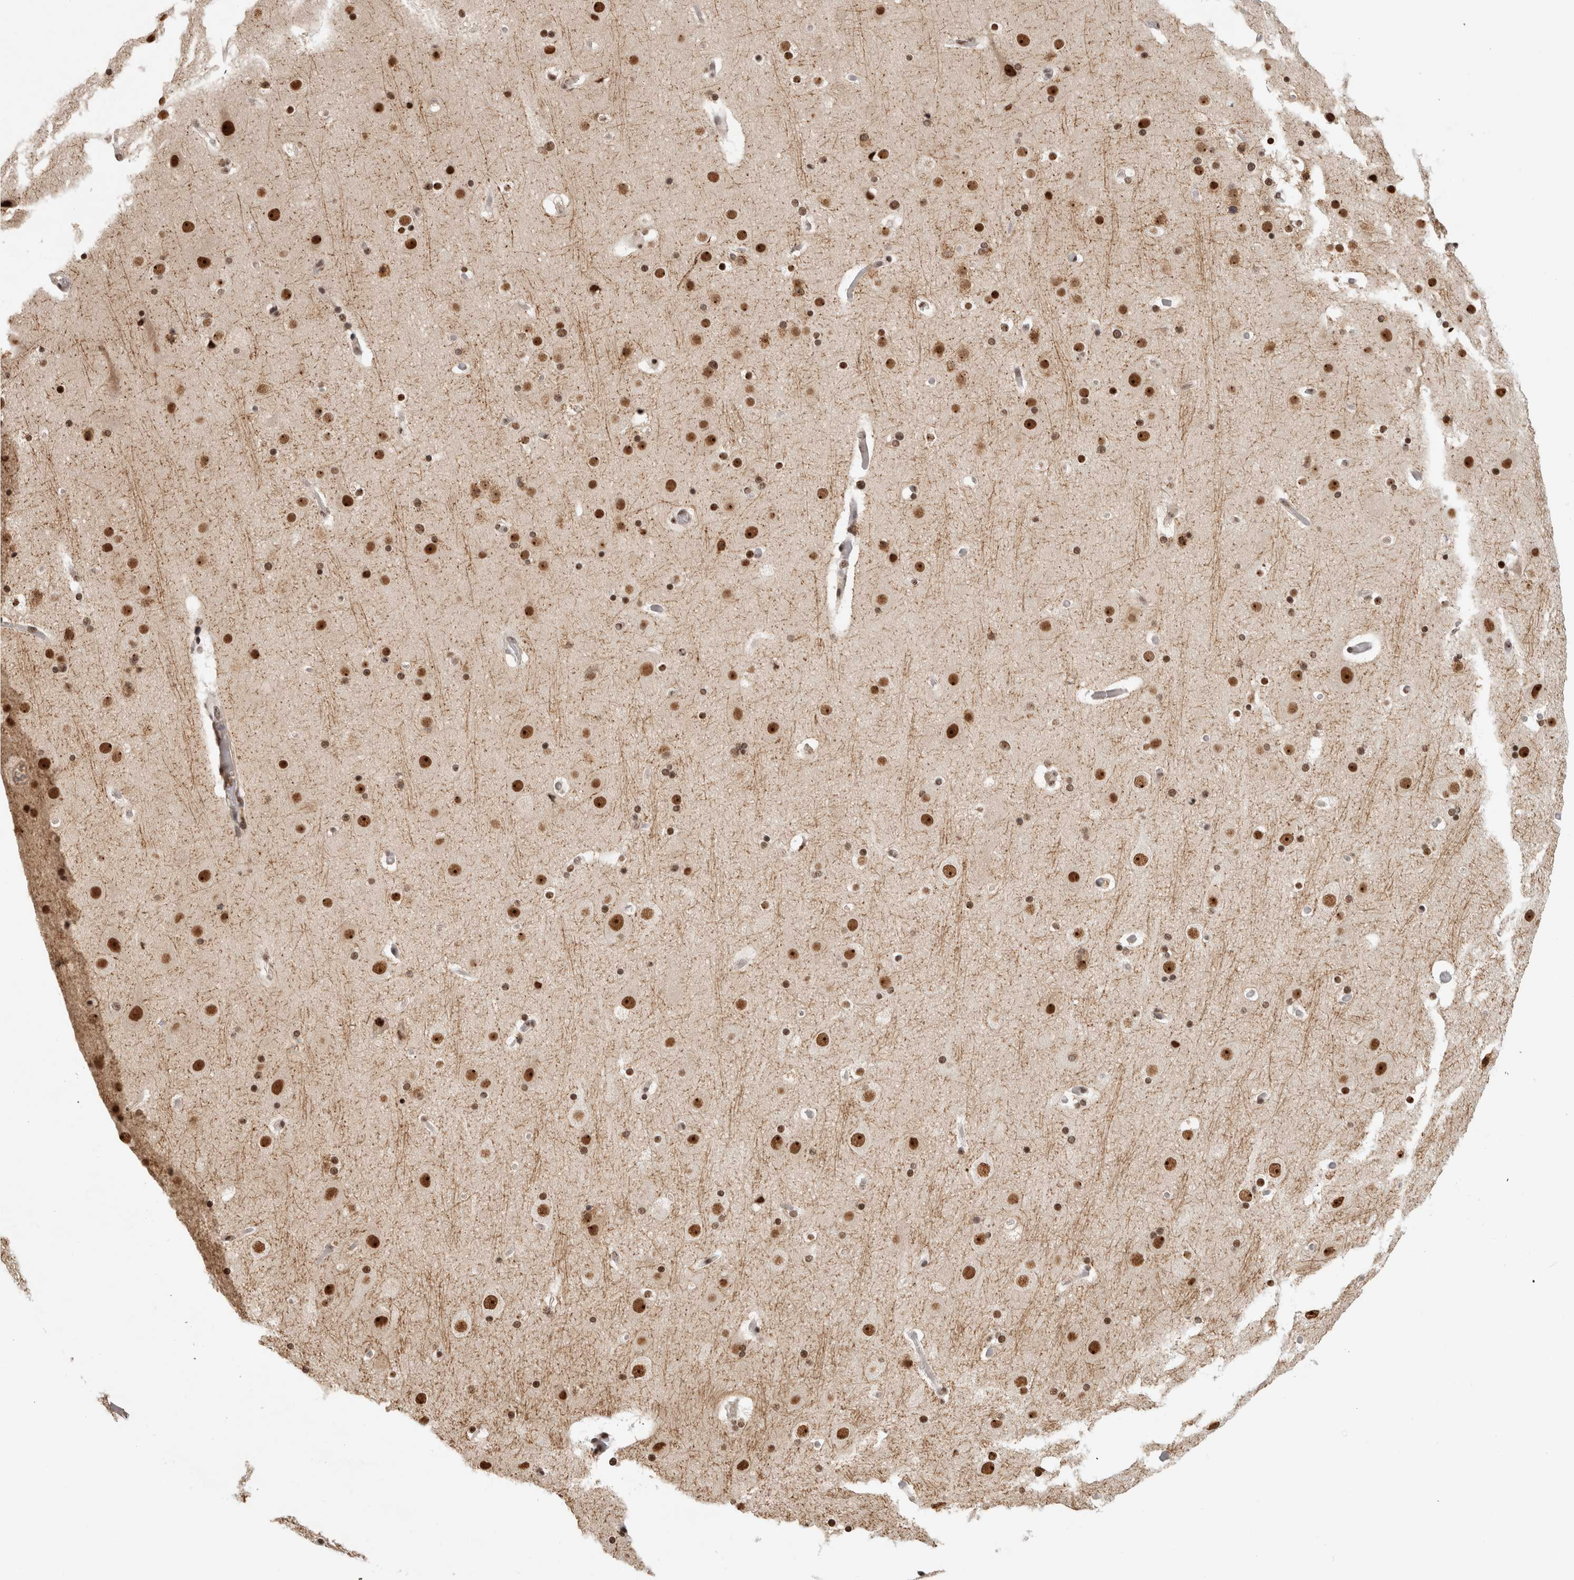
{"staining": {"intensity": "weak", "quantity": "<25%", "location": "nuclear"}, "tissue": "cerebral cortex", "cell_type": "Endothelial cells", "image_type": "normal", "snomed": [{"axis": "morphology", "description": "Normal tissue, NOS"}, {"axis": "topography", "description": "Cerebral cortex"}], "caption": "The histopathology image demonstrates no staining of endothelial cells in unremarkable cerebral cortex.", "gene": "EBNA1BP2", "patient": {"sex": "male", "age": 57}}